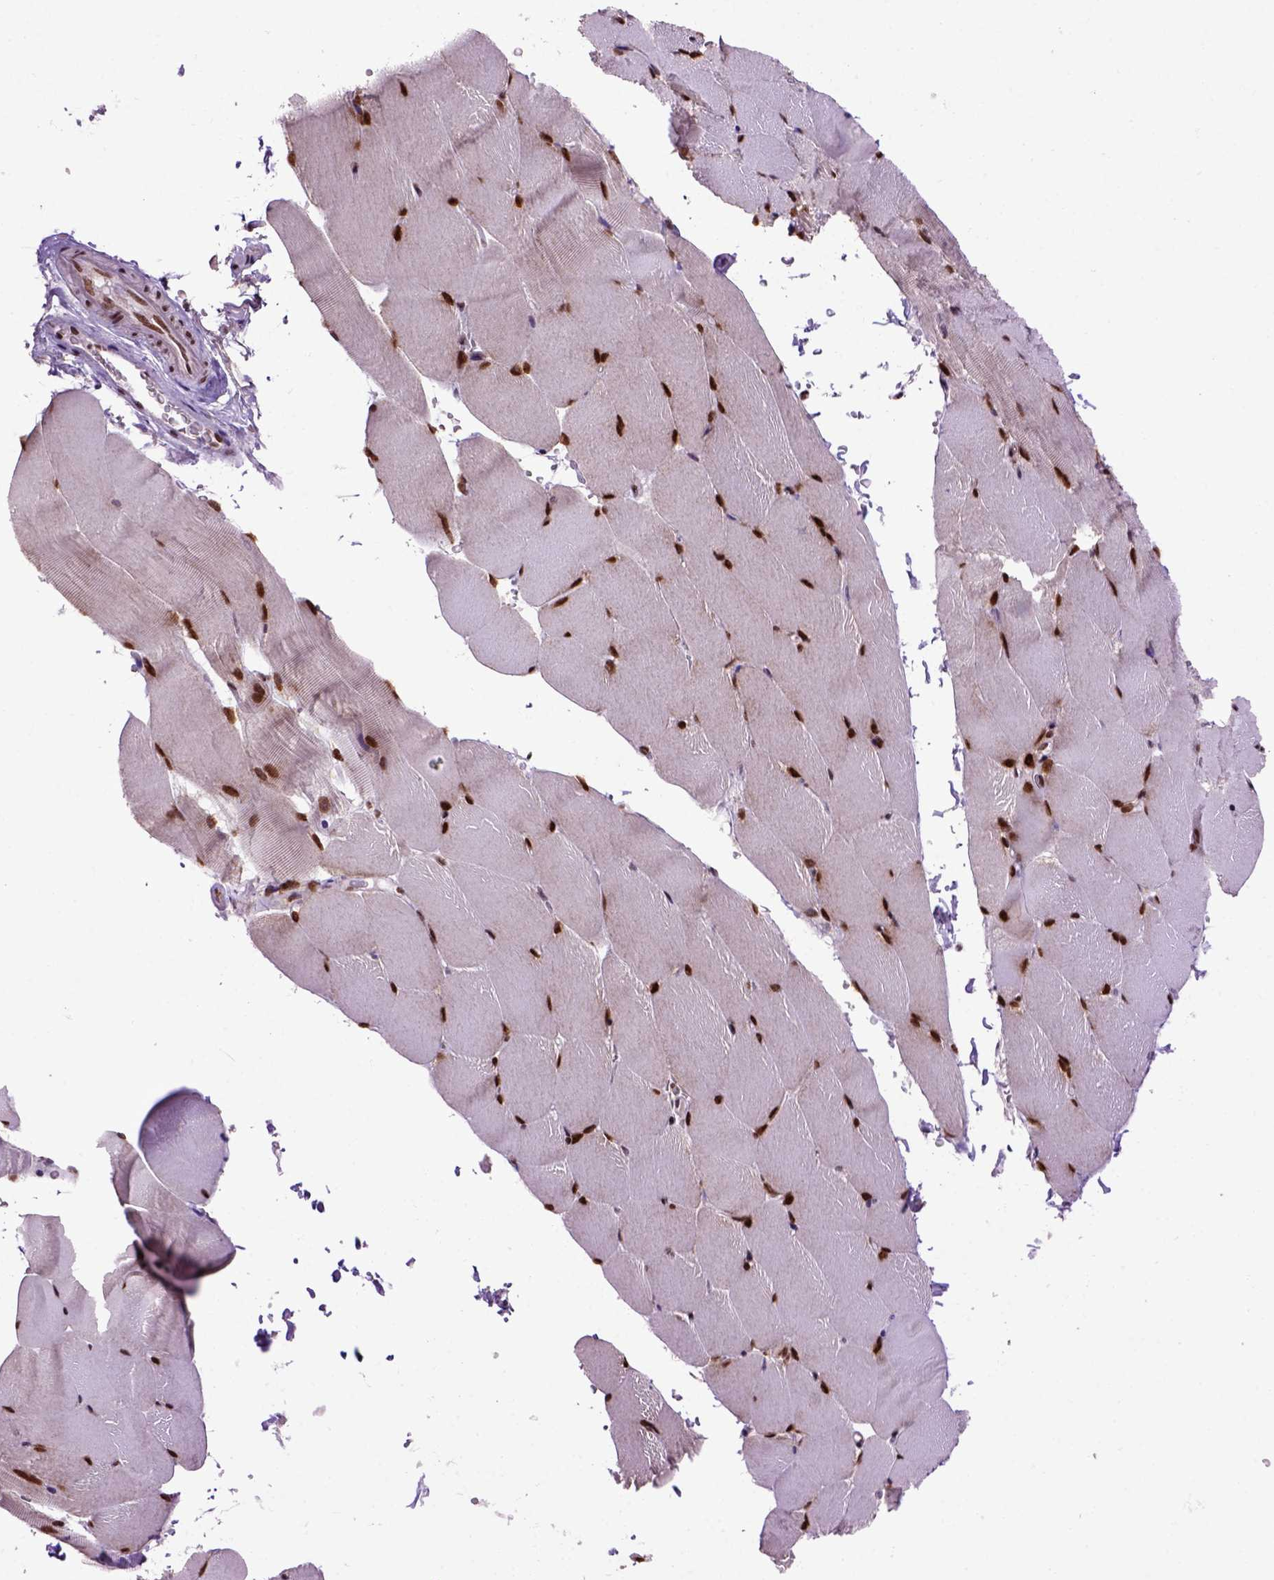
{"staining": {"intensity": "strong", "quantity": ">75%", "location": "nuclear"}, "tissue": "skeletal muscle", "cell_type": "Myocytes", "image_type": "normal", "snomed": [{"axis": "morphology", "description": "Normal tissue, NOS"}, {"axis": "topography", "description": "Skeletal muscle"}], "caption": "Skeletal muscle stained with a brown dye exhibits strong nuclear positive staining in approximately >75% of myocytes.", "gene": "CELF1", "patient": {"sex": "female", "age": 37}}